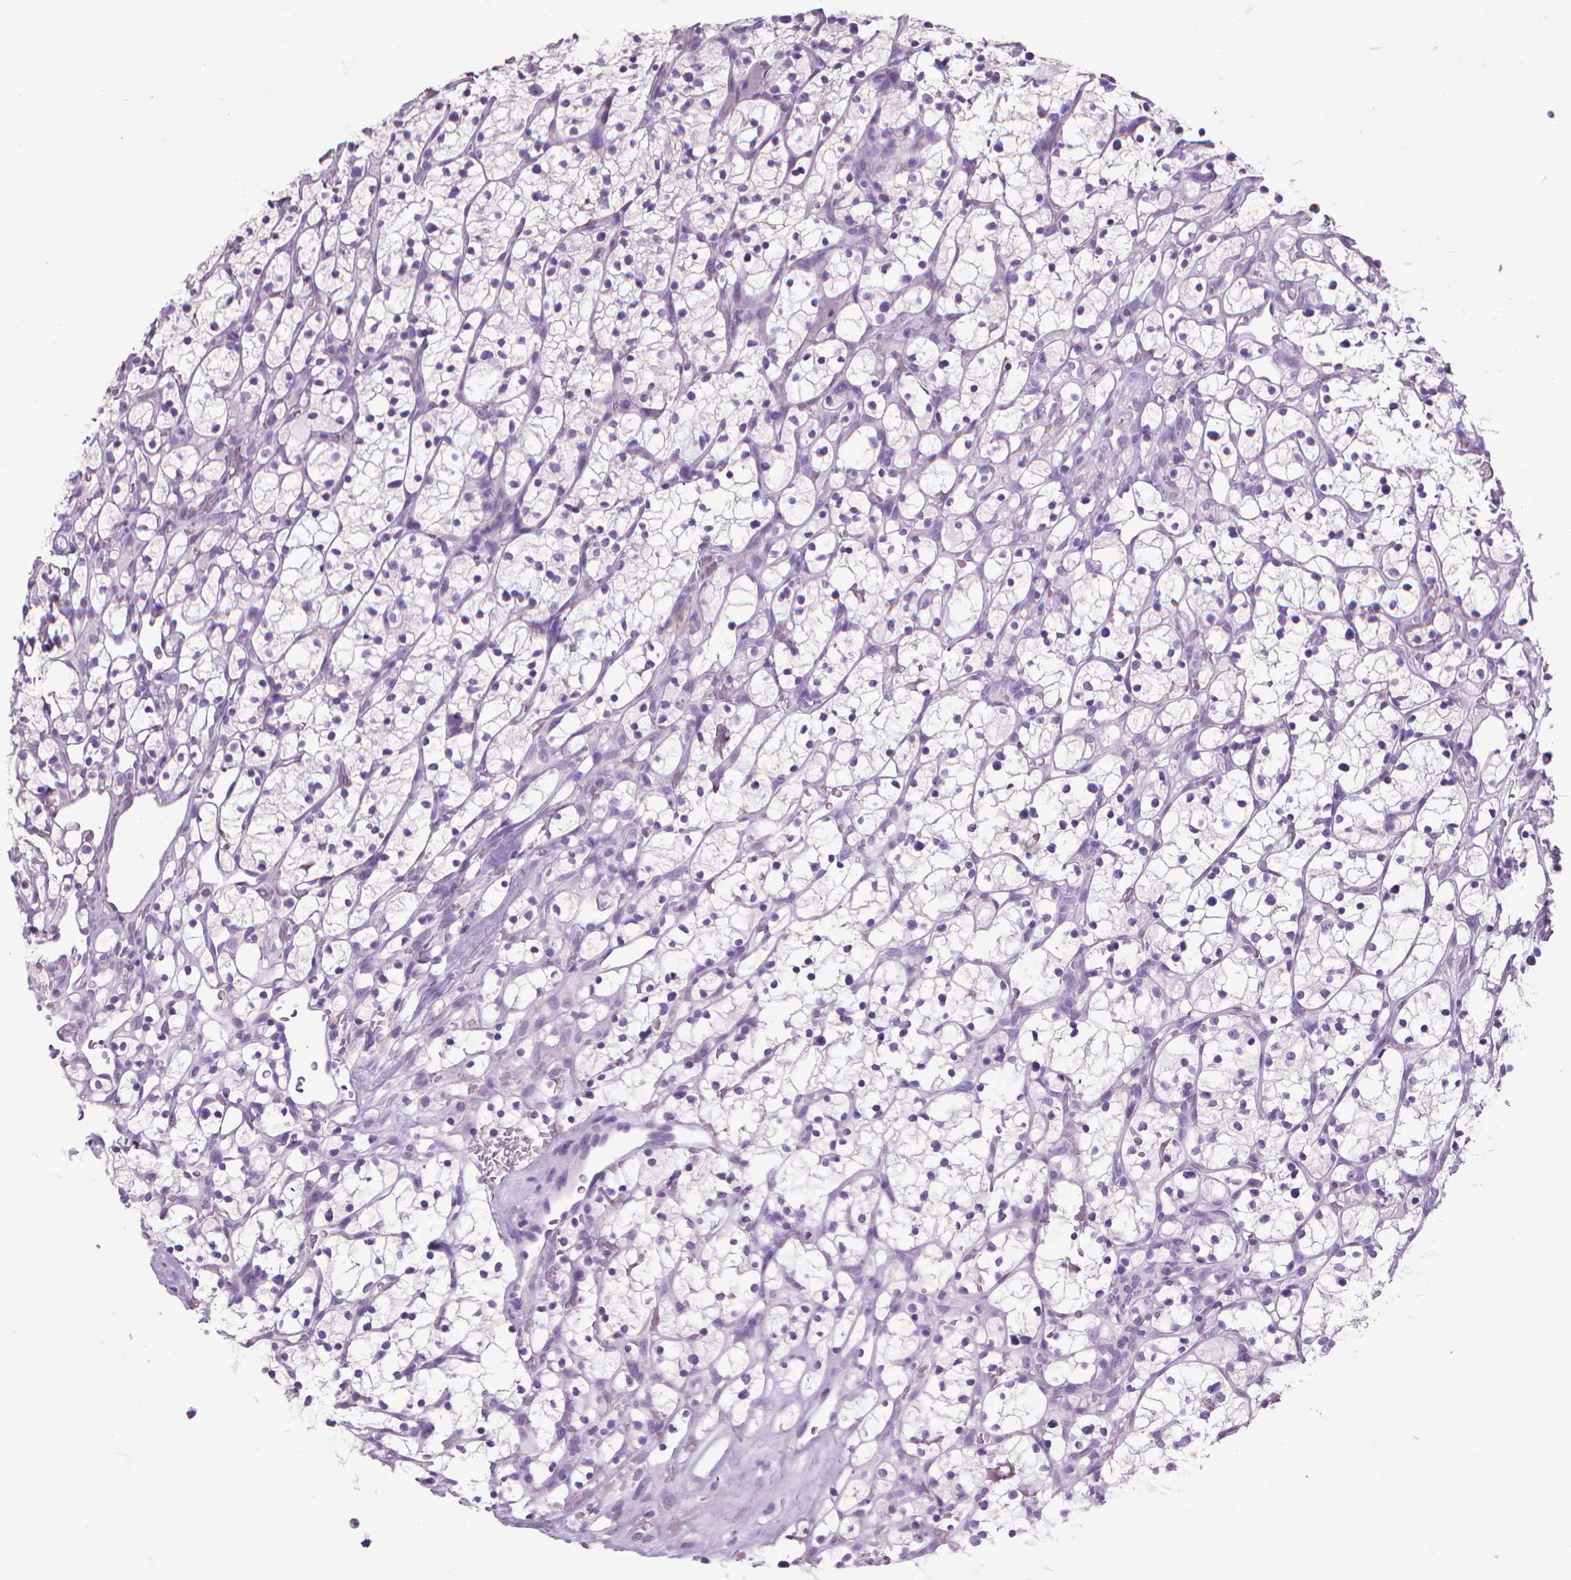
{"staining": {"intensity": "negative", "quantity": "none", "location": "none"}, "tissue": "renal cancer", "cell_type": "Tumor cells", "image_type": "cancer", "snomed": [{"axis": "morphology", "description": "Adenocarcinoma, NOS"}, {"axis": "topography", "description": "Kidney"}], "caption": "Immunohistochemistry (IHC) photomicrograph of human adenocarcinoma (renal) stained for a protein (brown), which displays no staining in tumor cells. (IHC, brightfield microscopy, high magnification).", "gene": "KRT5", "patient": {"sex": "female", "age": 64}}